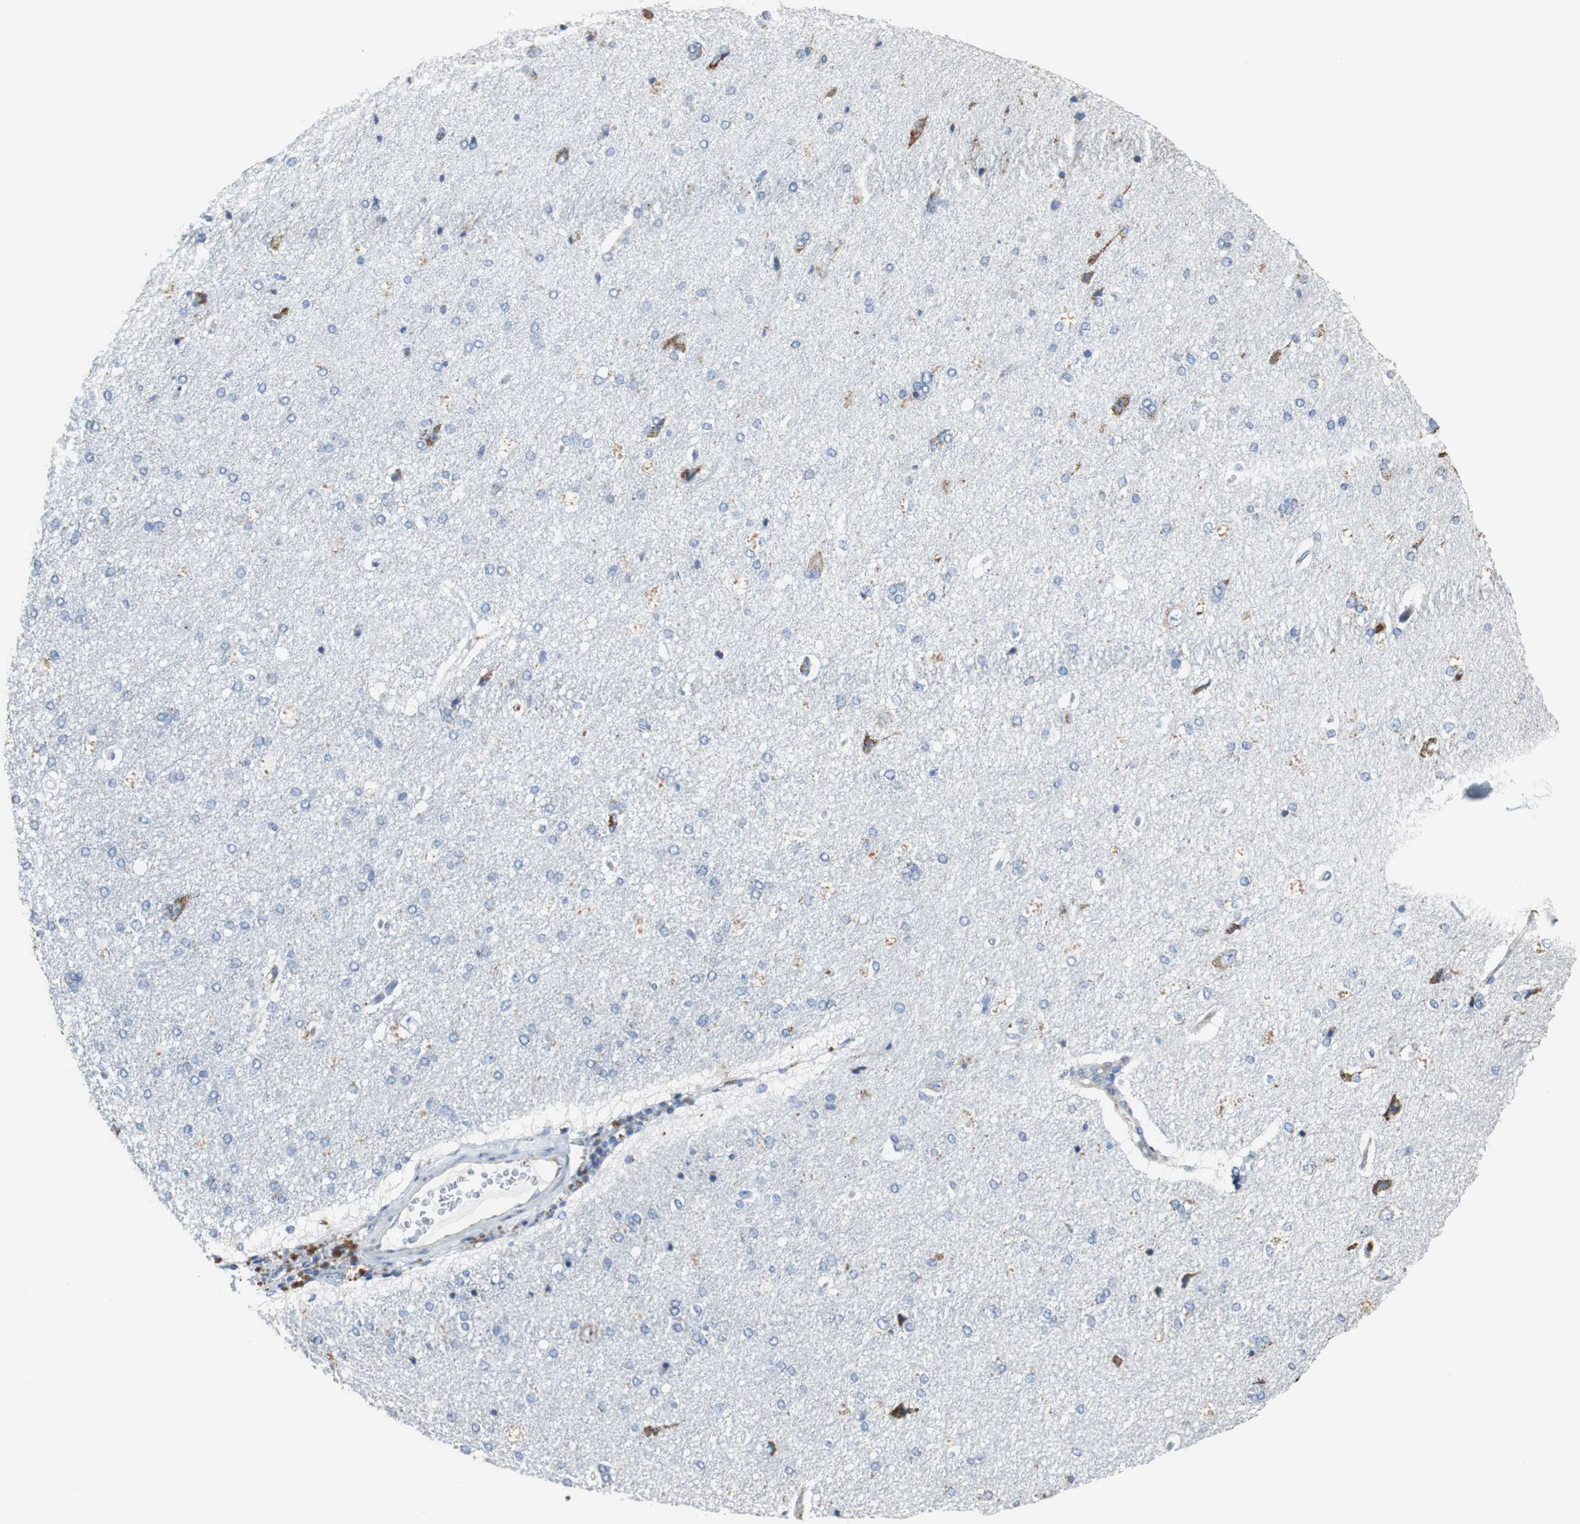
{"staining": {"intensity": "negative", "quantity": "none", "location": "none"}, "tissue": "cerebral cortex", "cell_type": "Endothelial cells", "image_type": "normal", "snomed": [{"axis": "morphology", "description": "Normal tissue, NOS"}, {"axis": "topography", "description": "Cerebral cortex"}], "caption": "Immunohistochemical staining of unremarkable cerebral cortex shows no significant staining in endothelial cells.", "gene": "PCK1", "patient": {"sex": "male", "age": 62}}